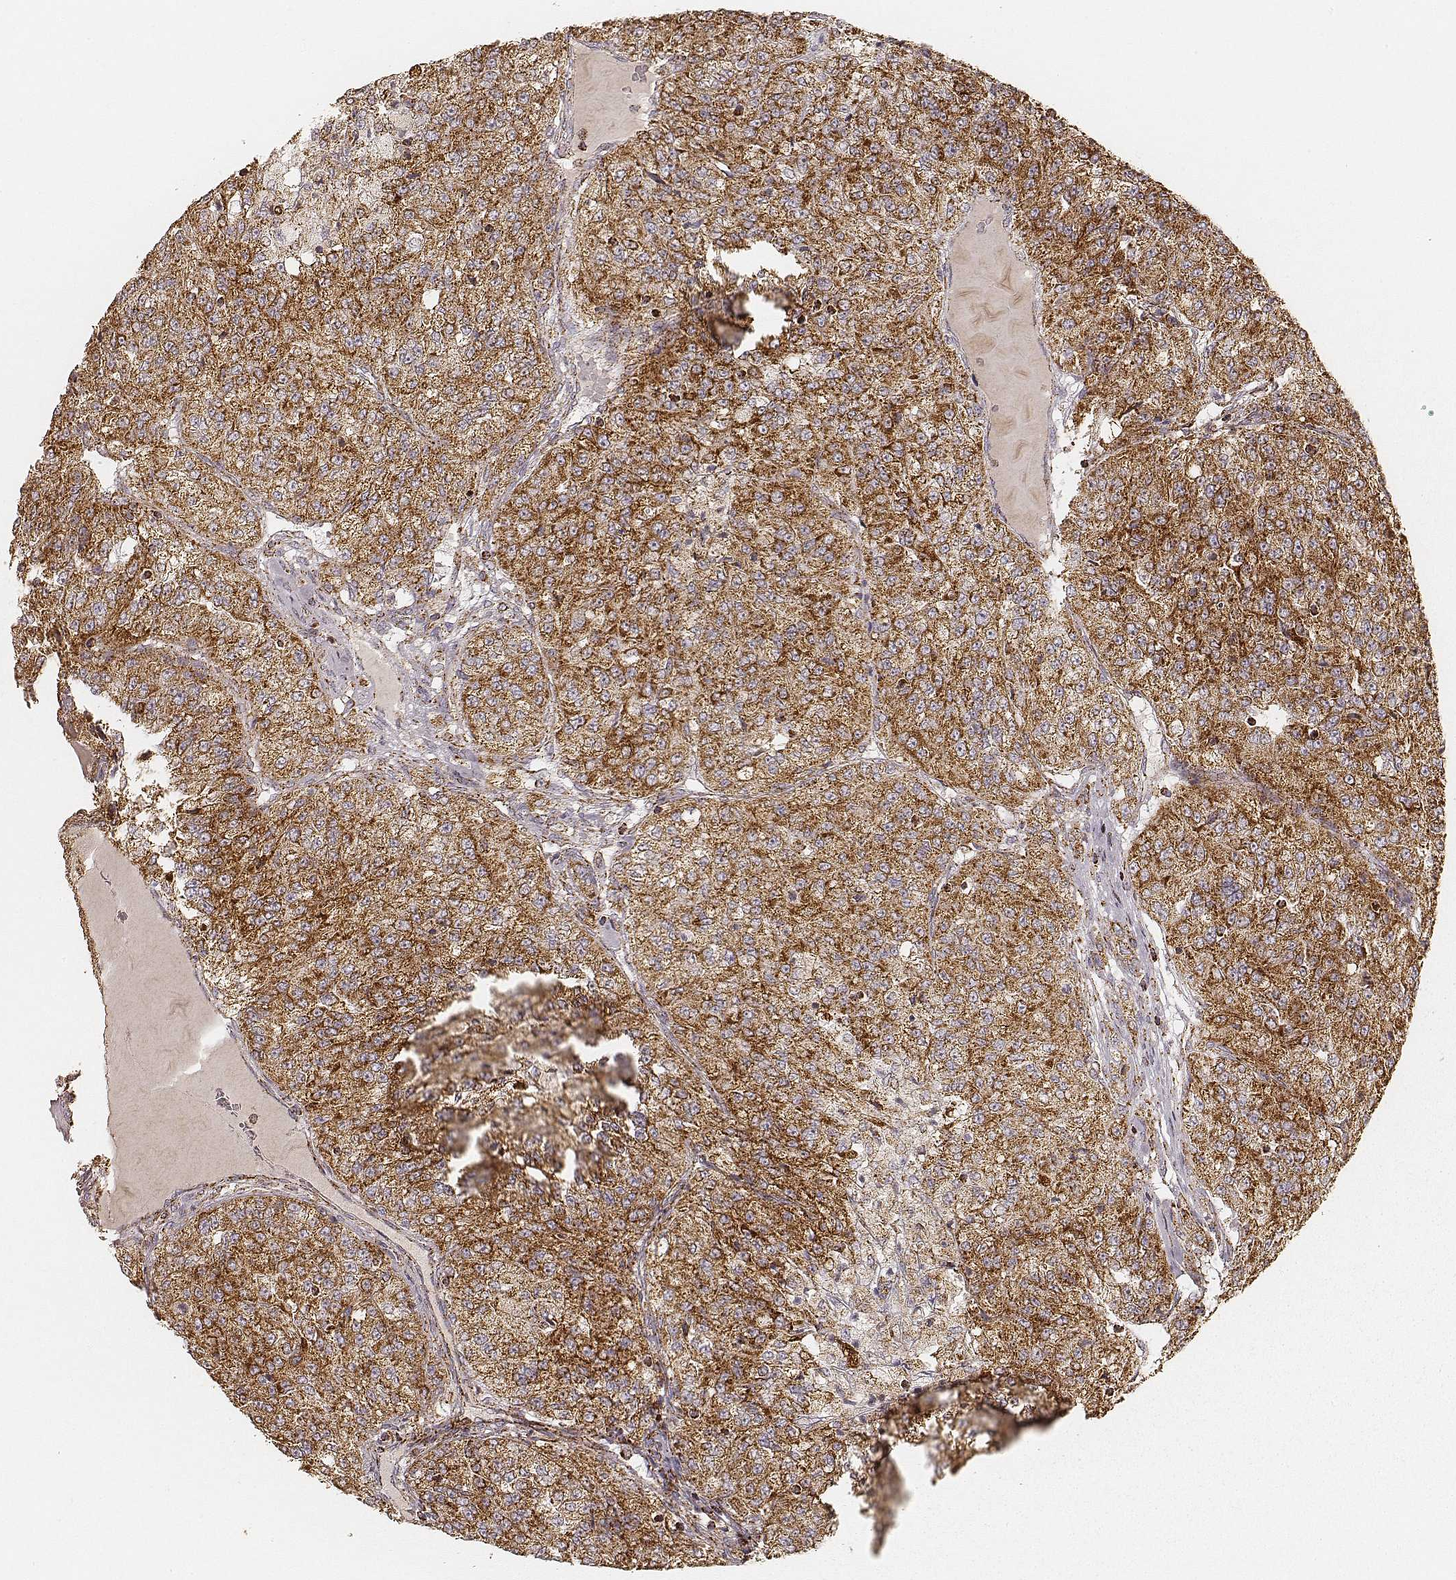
{"staining": {"intensity": "strong", "quantity": ">75%", "location": "cytoplasmic/membranous"}, "tissue": "renal cancer", "cell_type": "Tumor cells", "image_type": "cancer", "snomed": [{"axis": "morphology", "description": "Adenocarcinoma, NOS"}, {"axis": "topography", "description": "Kidney"}], "caption": "Immunohistochemistry (IHC) staining of renal cancer, which demonstrates high levels of strong cytoplasmic/membranous staining in approximately >75% of tumor cells indicating strong cytoplasmic/membranous protein staining. The staining was performed using DAB (3,3'-diaminobenzidine) (brown) for protein detection and nuclei were counterstained in hematoxylin (blue).", "gene": "CS", "patient": {"sex": "female", "age": 63}}